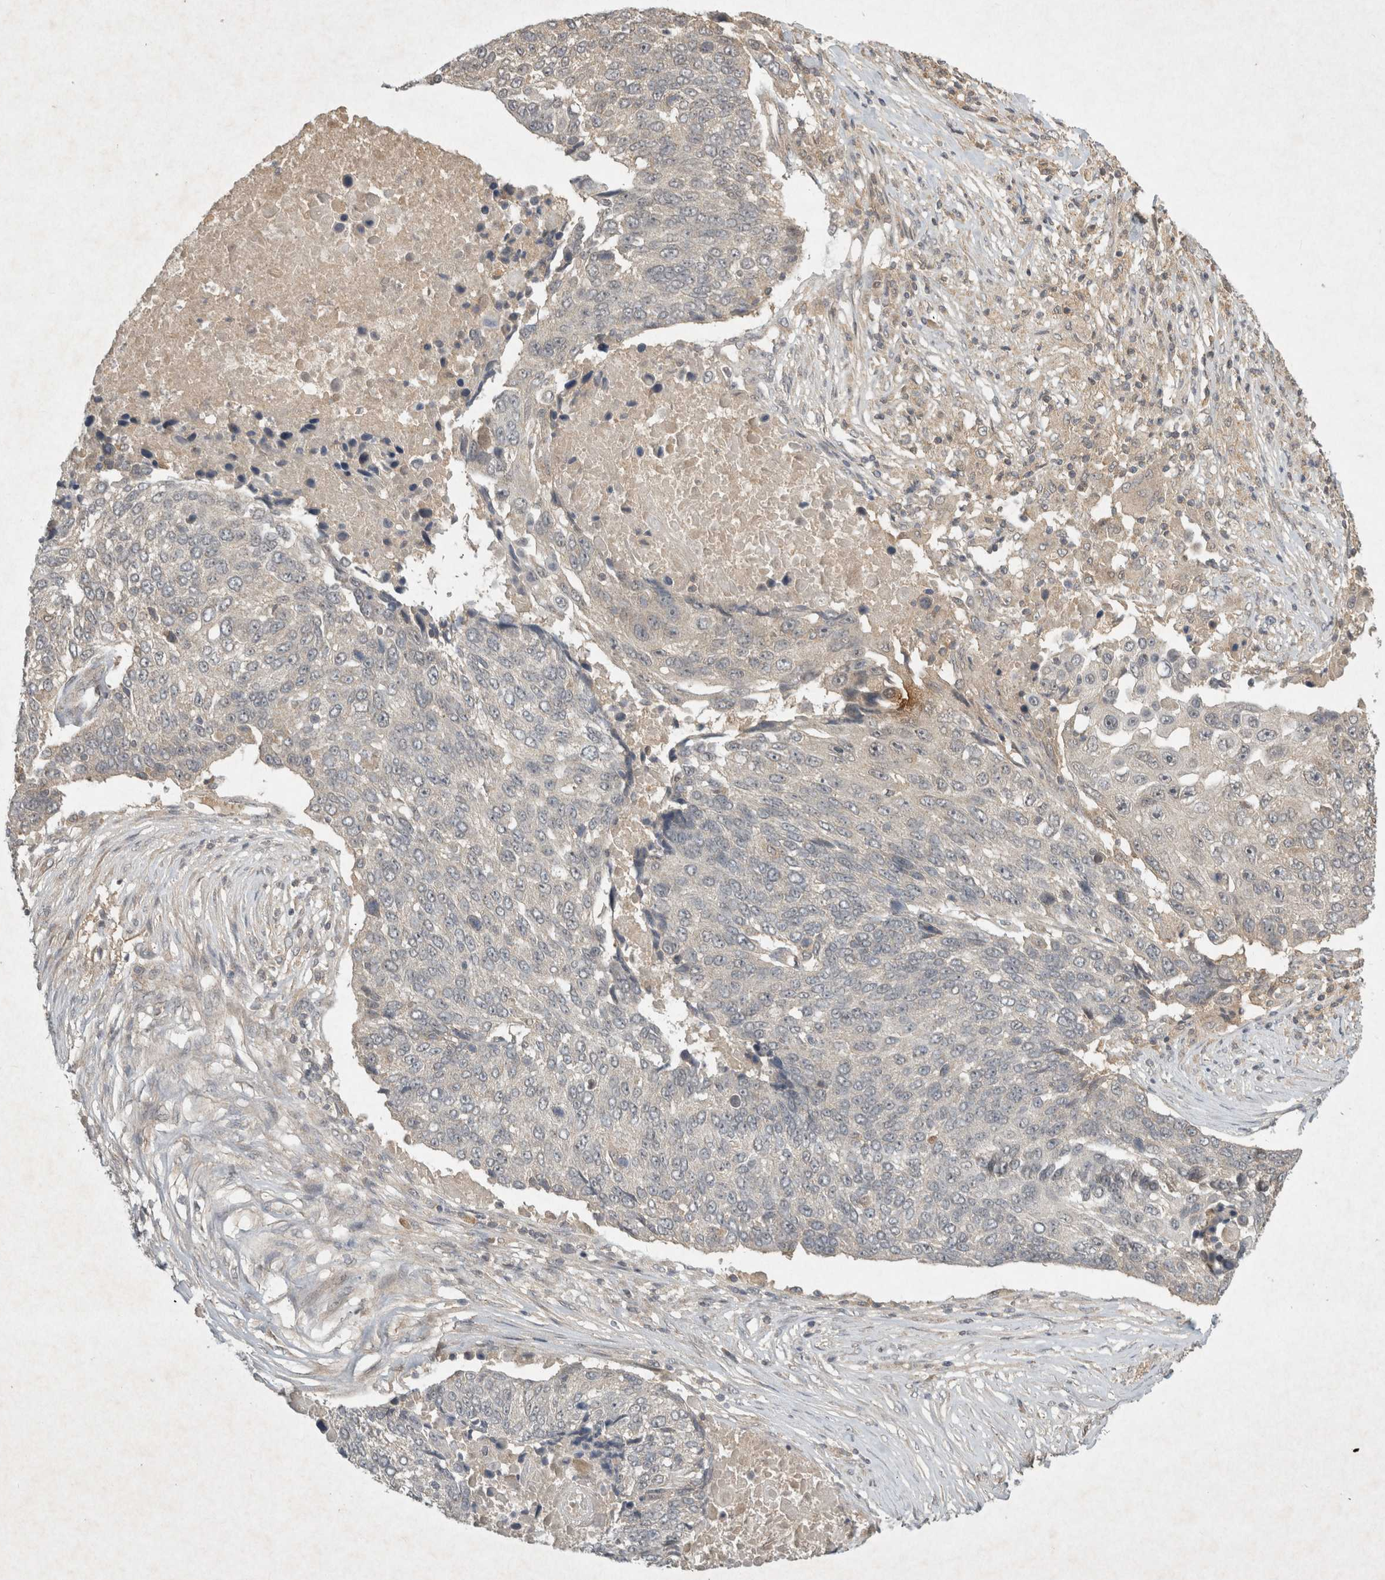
{"staining": {"intensity": "weak", "quantity": "25%-75%", "location": "cytoplasmic/membranous"}, "tissue": "lung cancer", "cell_type": "Tumor cells", "image_type": "cancer", "snomed": [{"axis": "morphology", "description": "Squamous cell carcinoma, NOS"}, {"axis": "topography", "description": "Lung"}], "caption": "Weak cytoplasmic/membranous protein positivity is seen in approximately 25%-75% of tumor cells in lung cancer (squamous cell carcinoma).", "gene": "LOXL2", "patient": {"sex": "male", "age": 66}}